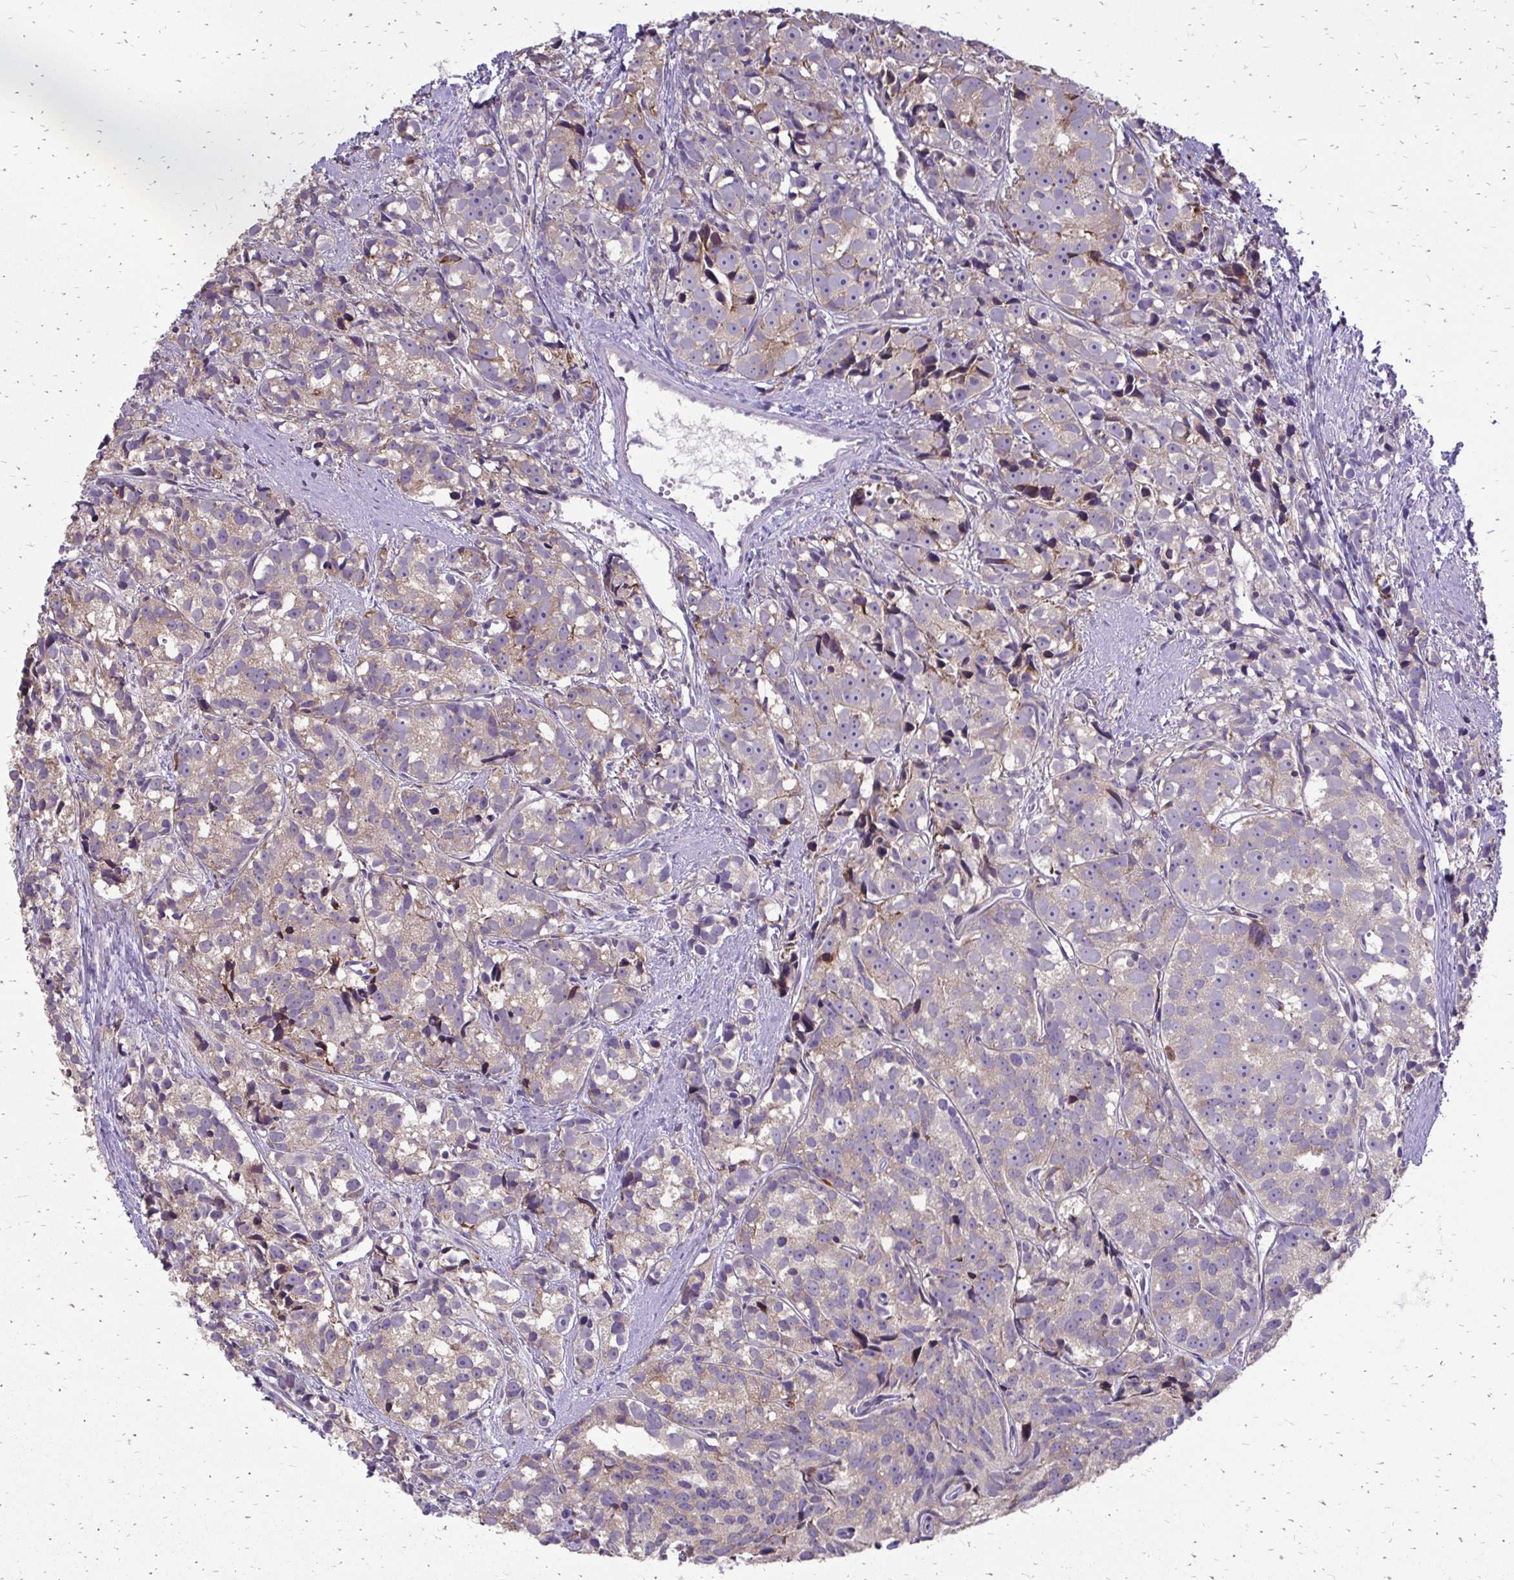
{"staining": {"intensity": "moderate", "quantity": "25%-75%", "location": "cytoplasmic/membranous"}, "tissue": "prostate cancer", "cell_type": "Tumor cells", "image_type": "cancer", "snomed": [{"axis": "morphology", "description": "Adenocarcinoma, High grade"}, {"axis": "topography", "description": "Prostate"}], "caption": "DAB (3,3'-diaminobenzidine) immunohistochemical staining of human prostate cancer (adenocarcinoma (high-grade)) shows moderate cytoplasmic/membranous protein staining in about 25%-75% of tumor cells.", "gene": "RPS3", "patient": {"sex": "male", "age": 77}}